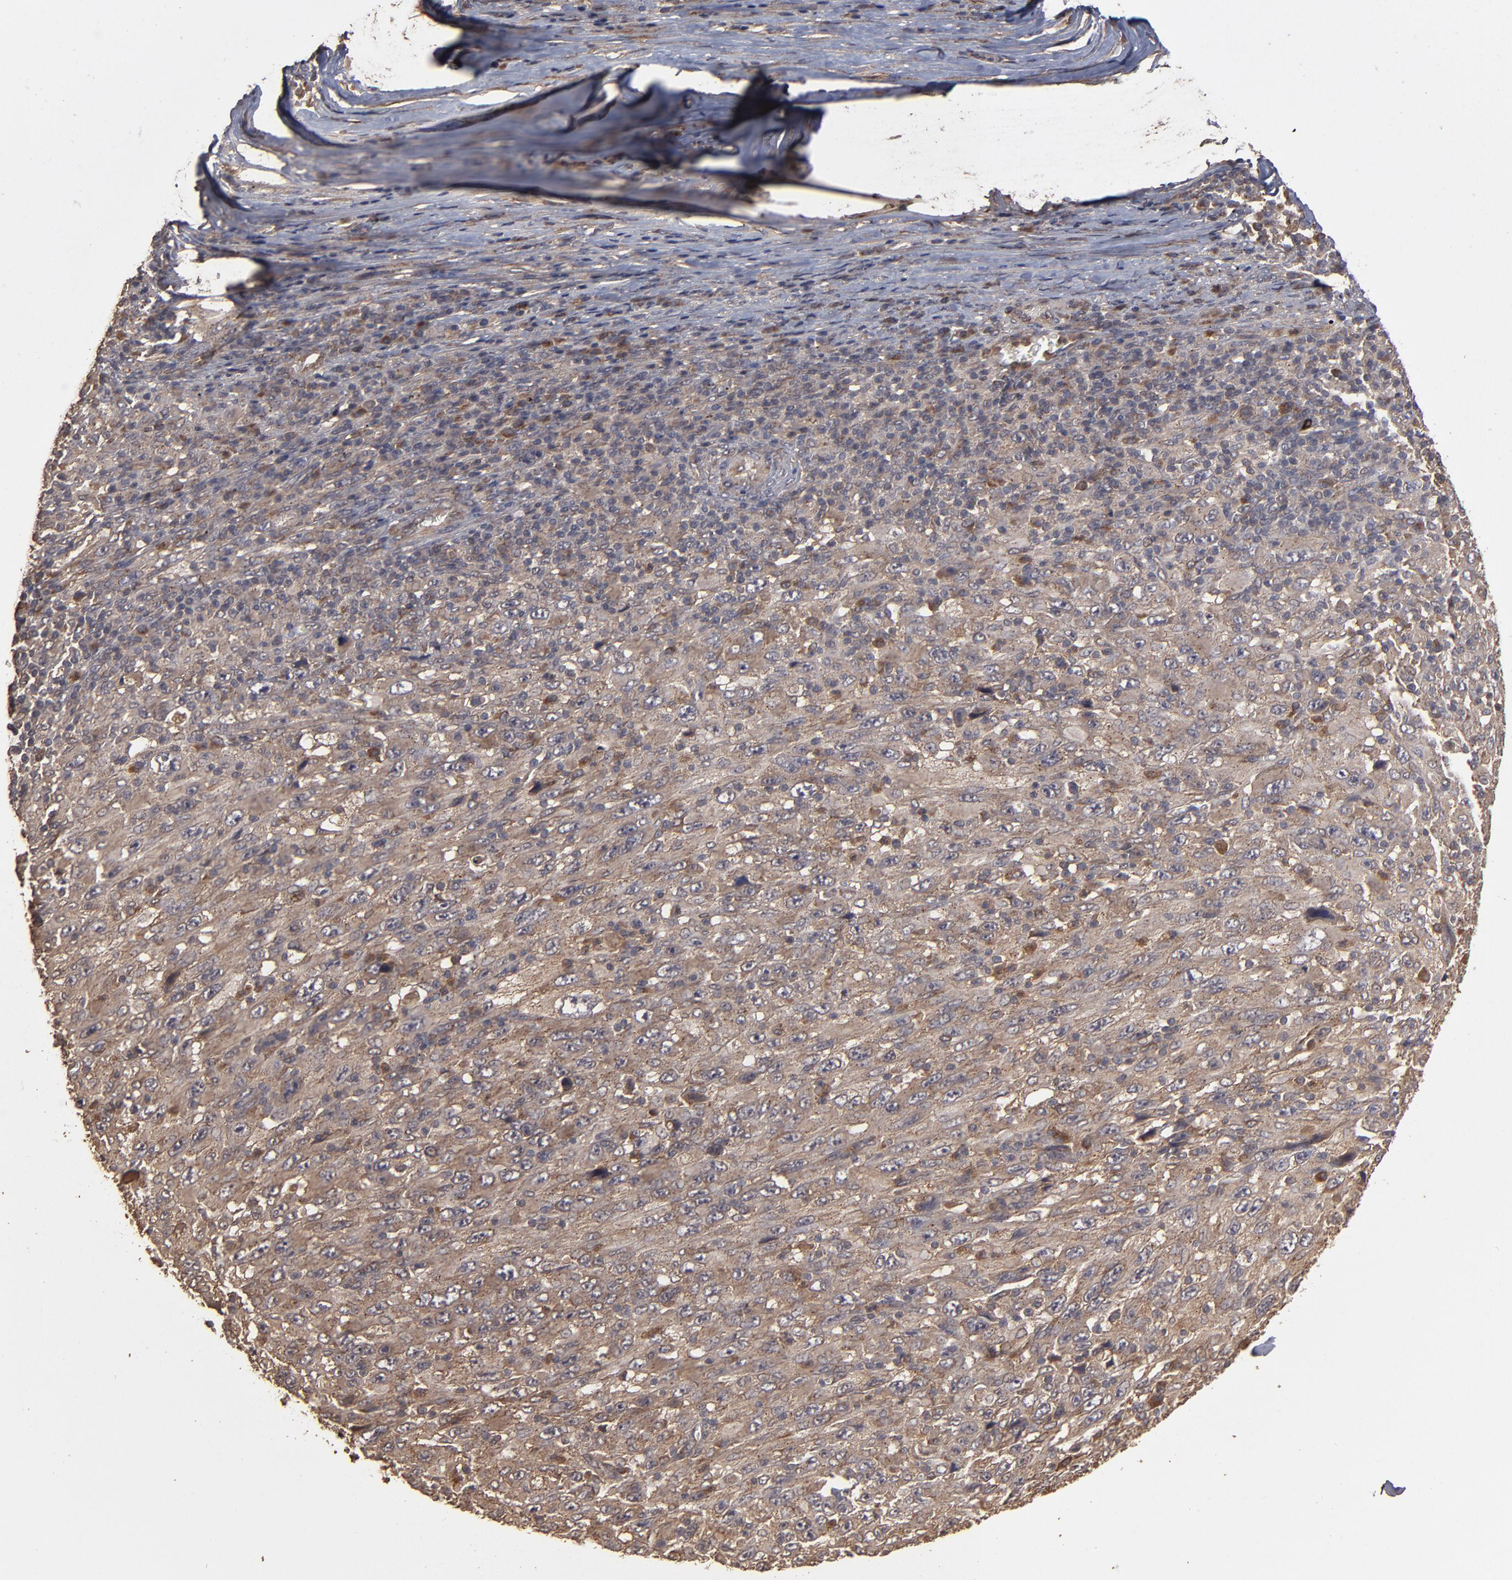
{"staining": {"intensity": "weak", "quantity": ">75%", "location": "cytoplasmic/membranous"}, "tissue": "melanoma", "cell_type": "Tumor cells", "image_type": "cancer", "snomed": [{"axis": "morphology", "description": "Malignant melanoma, Metastatic site"}, {"axis": "topography", "description": "Skin"}], "caption": "Immunohistochemical staining of human malignant melanoma (metastatic site) displays low levels of weak cytoplasmic/membranous staining in about >75% of tumor cells. The protein of interest is stained brown, and the nuclei are stained in blue (DAB (3,3'-diaminobenzidine) IHC with brightfield microscopy, high magnification).", "gene": "MMP2", "patient": {"sex": "female", "age": 56}}